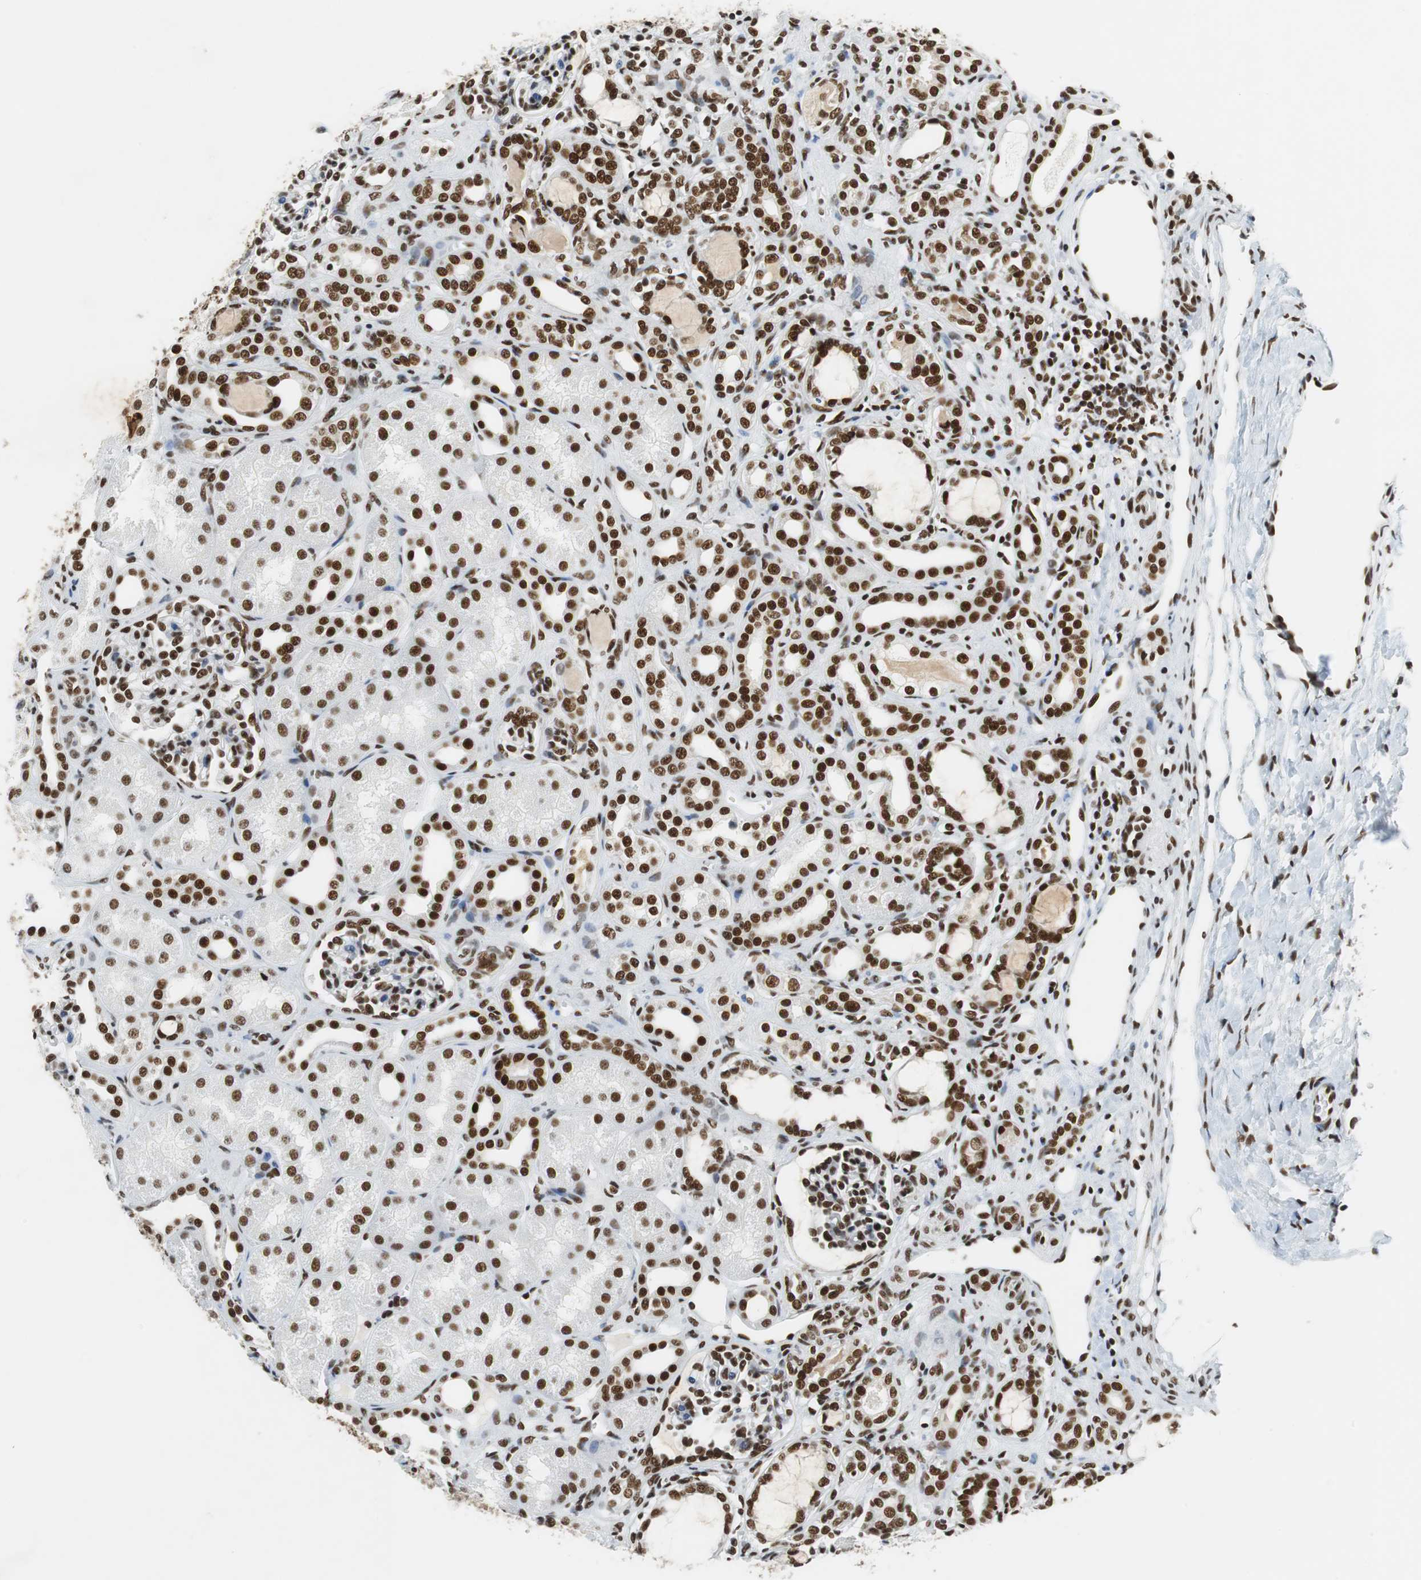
{"staining": {"intensity": "strong", "quantity": ">75%", "location": "nuclear"}, "tissue": "kidney", "cell_type": "Cells in glomeruli", "image_type": "normal", "snomed": [{"axis": "morphology", "description": "Normal tissue, NOS"}, {"axis": "topography", "description": "Kidney"}], "caption": "A brown stain highlights strong nuclear expression of a protein in cells in glomeruli of benign kidney. (Stains: DAB in brown, nuclei in blue, Microscopy: brightfield microscopy at high magnification).", "gene": "PRKDC", "patient": {"sex": "male", "age": 7}}